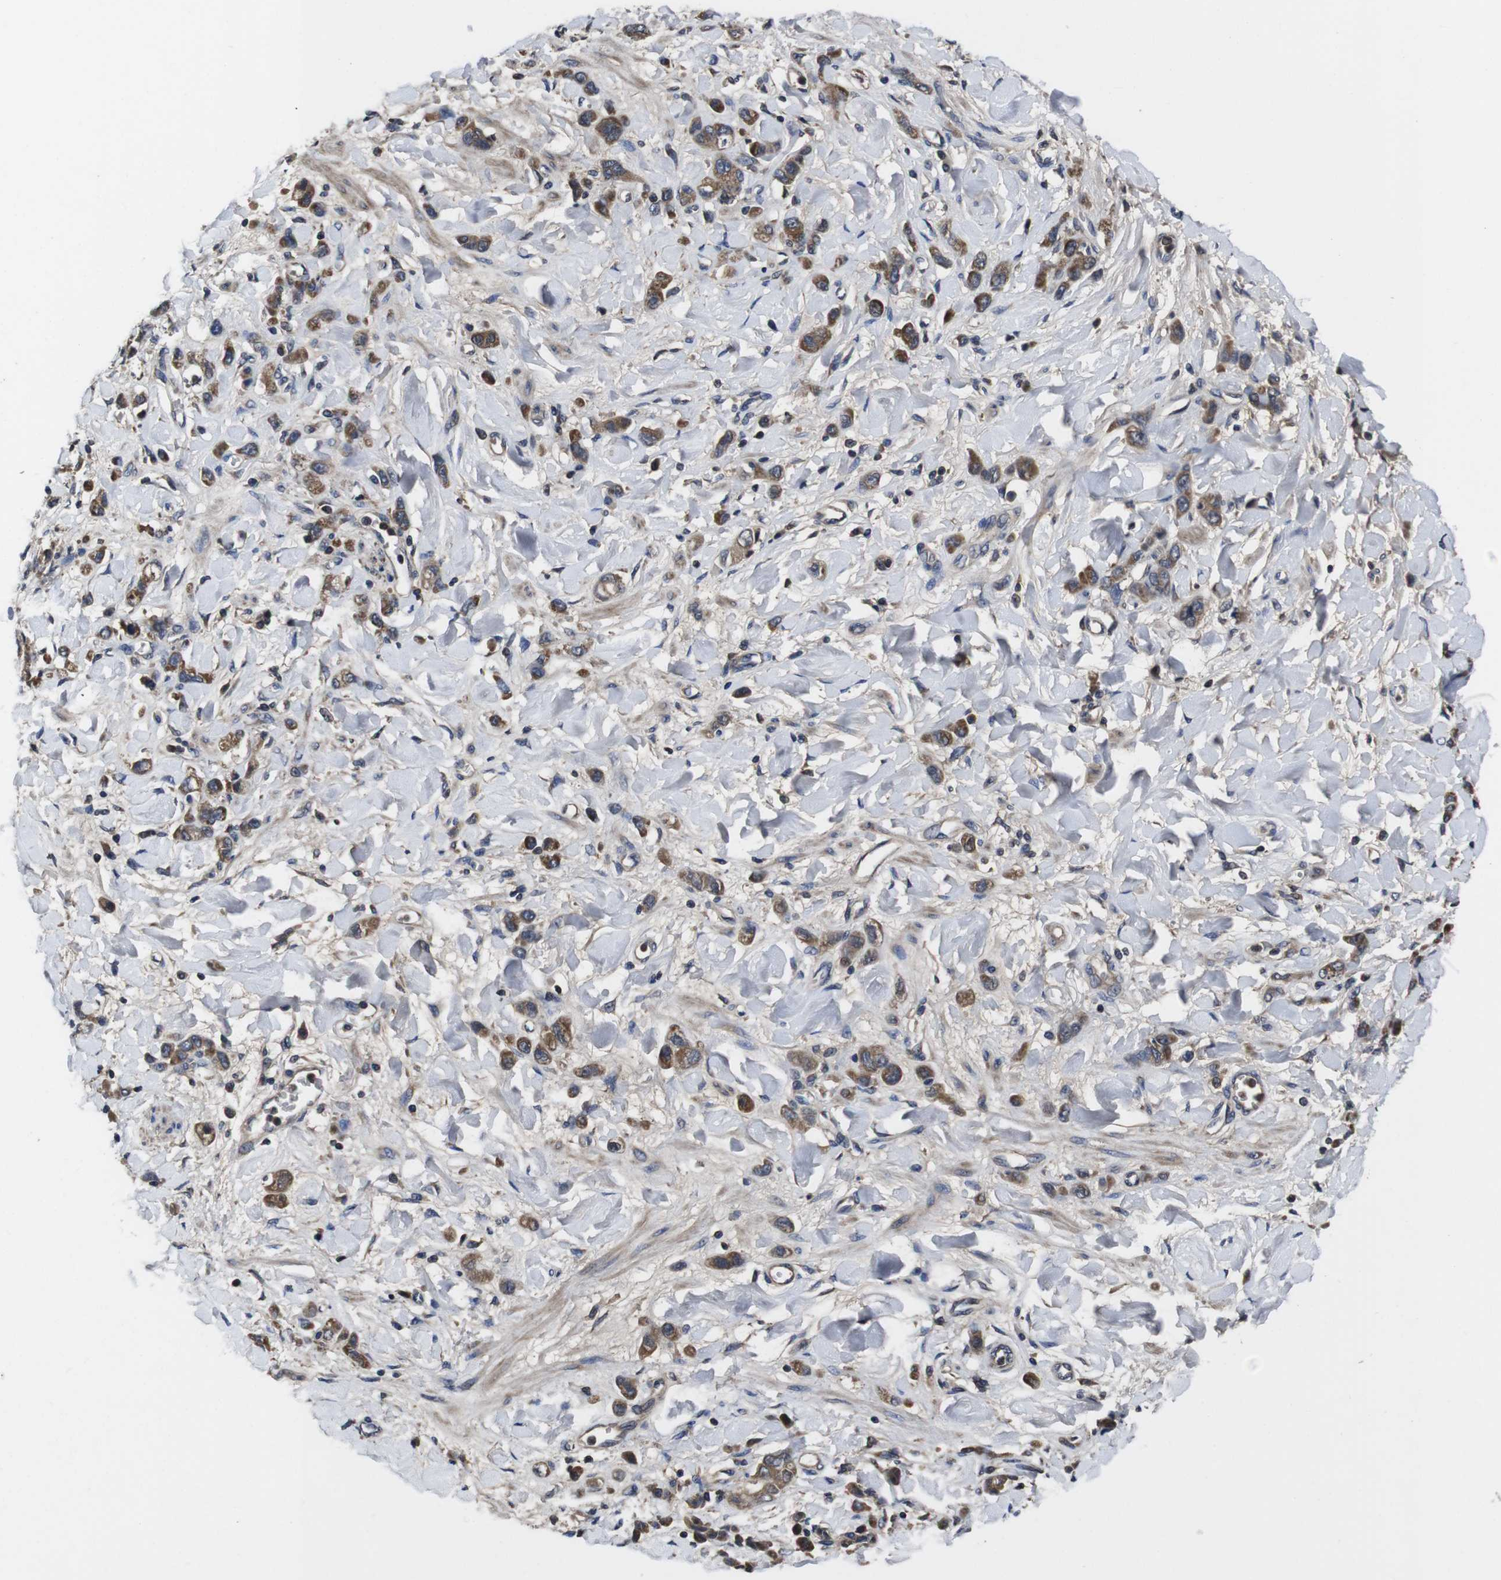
{"staining": {"intensity": "moderate", "quantity": ">75%", "location": "cytoplasmic/membranous"}, "tissue": "stomach cancer", "cell_type": "Tumor cells", "image_type": "cancer", "snomed": [{"axis": "morphology", "description": "Normal tissue, NOS"}, {"axis": "morphology", "description": "Adenocarcinoma, NOS"}, {"axis": "topography", "description": "Stomach"}], "caption": "Immunohistochemical staining of human adenocarcinoma (stomach) exhibits moderate cytoplasmic/membranous protein expression in about >75% of tumor cells. The staining was performed using DAB, with brown indicating positive protein expression. Nuclei are stained blue with hematoxylin.", "gene": "CXCL11", "patient": {"sex": "male", "age": 82}}